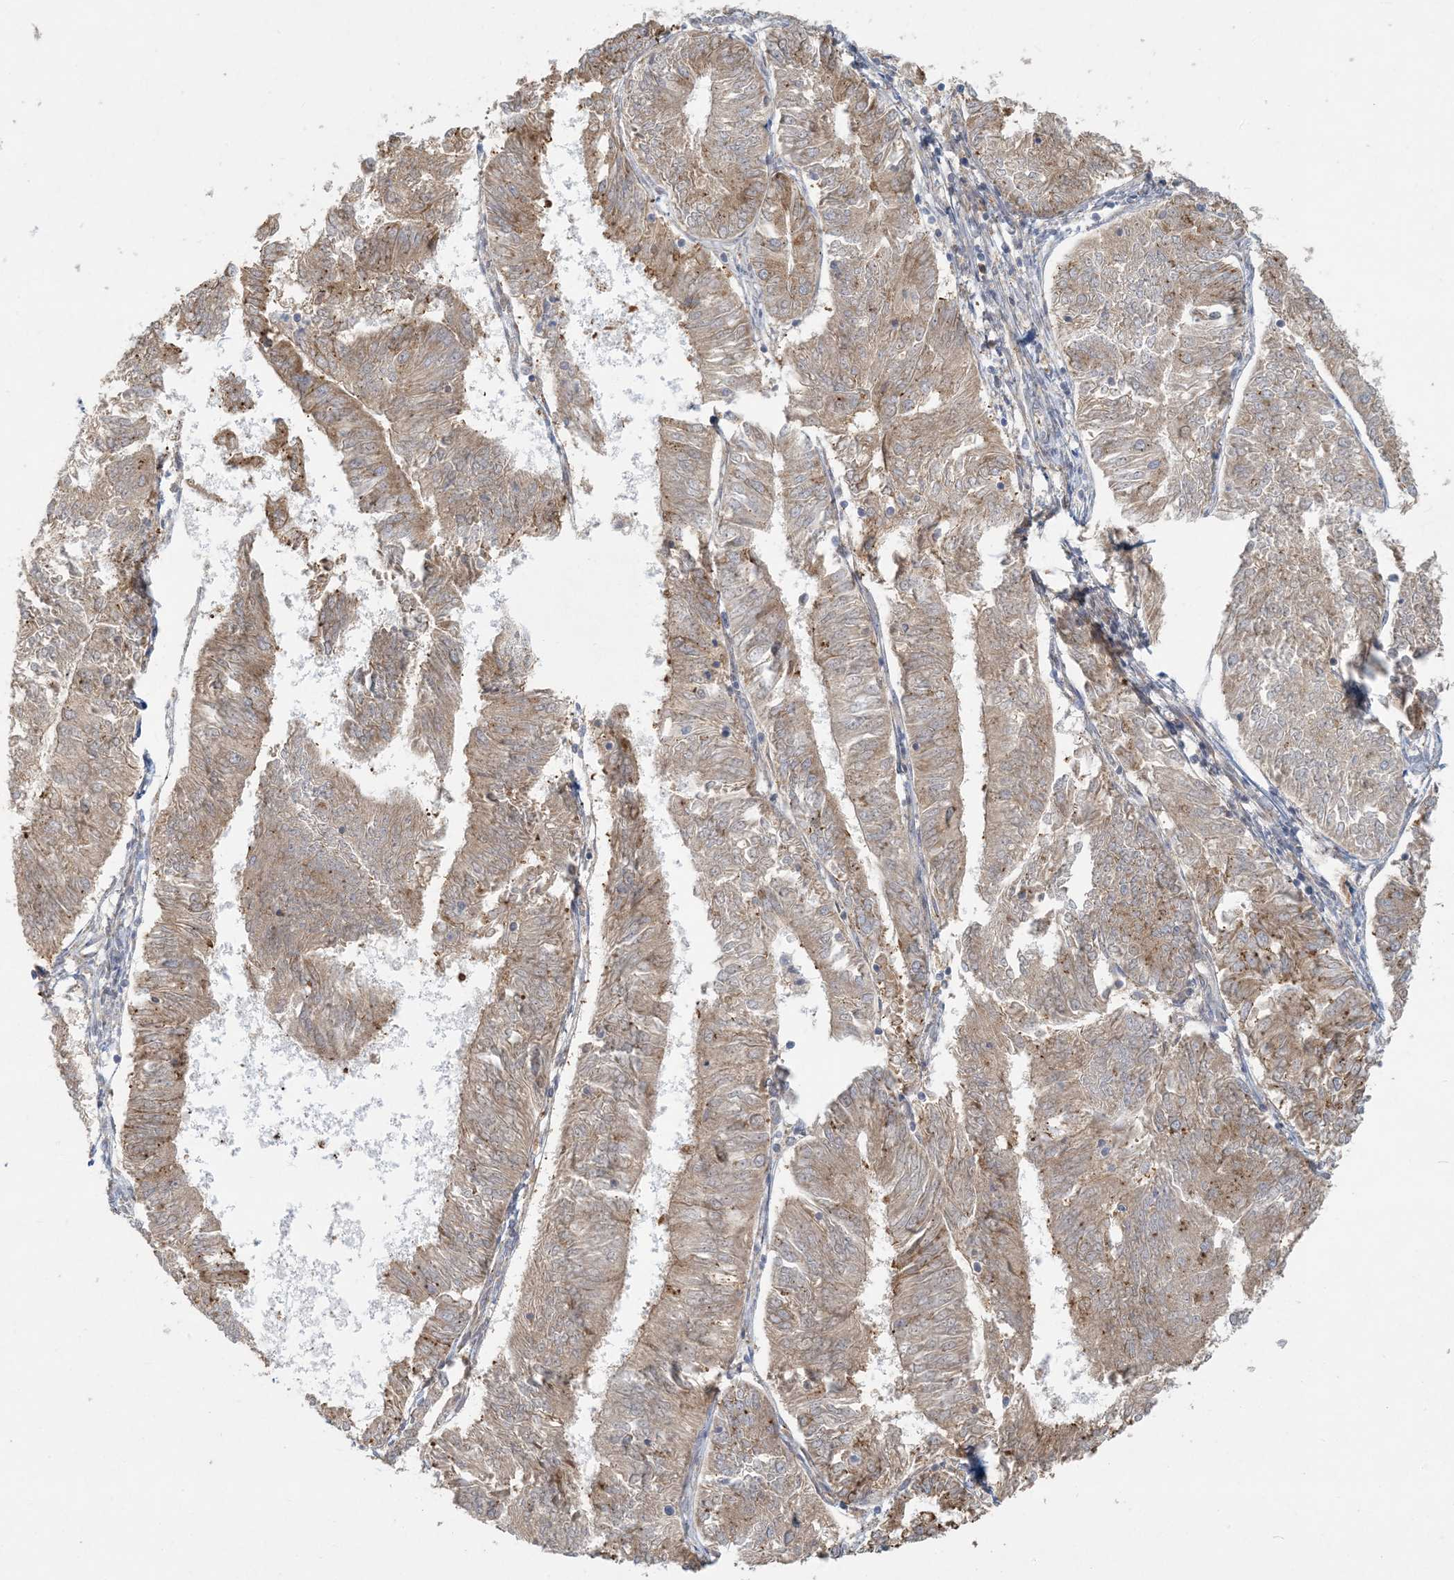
{"staining": {"intensity": "moderate", "quantity": ">75%", "location": "cytoplasmic/membranous"}, "tissue": "endometrial cancer", "cell_type": "Tumor cells", "image_type": "cancer", "snomed": [{"axis": "morphology", "description": "Adenocarcinoma, NOS"}, {"axis": "topography", "description": "Endometrium"}], "caption": "Immunohistochemistry (IHC) image of neoplastic tissue: endometrial adenocarcinoma stained using immunohistochemistry shows medium levels of moderate protein expression localized specifically in the cytoplasmic/membranous of tumor cells, appearing as a cytoplasmic/membranous brown color.", "gene": "HACL1", "patient": {"sex": "female", "age": 58}}